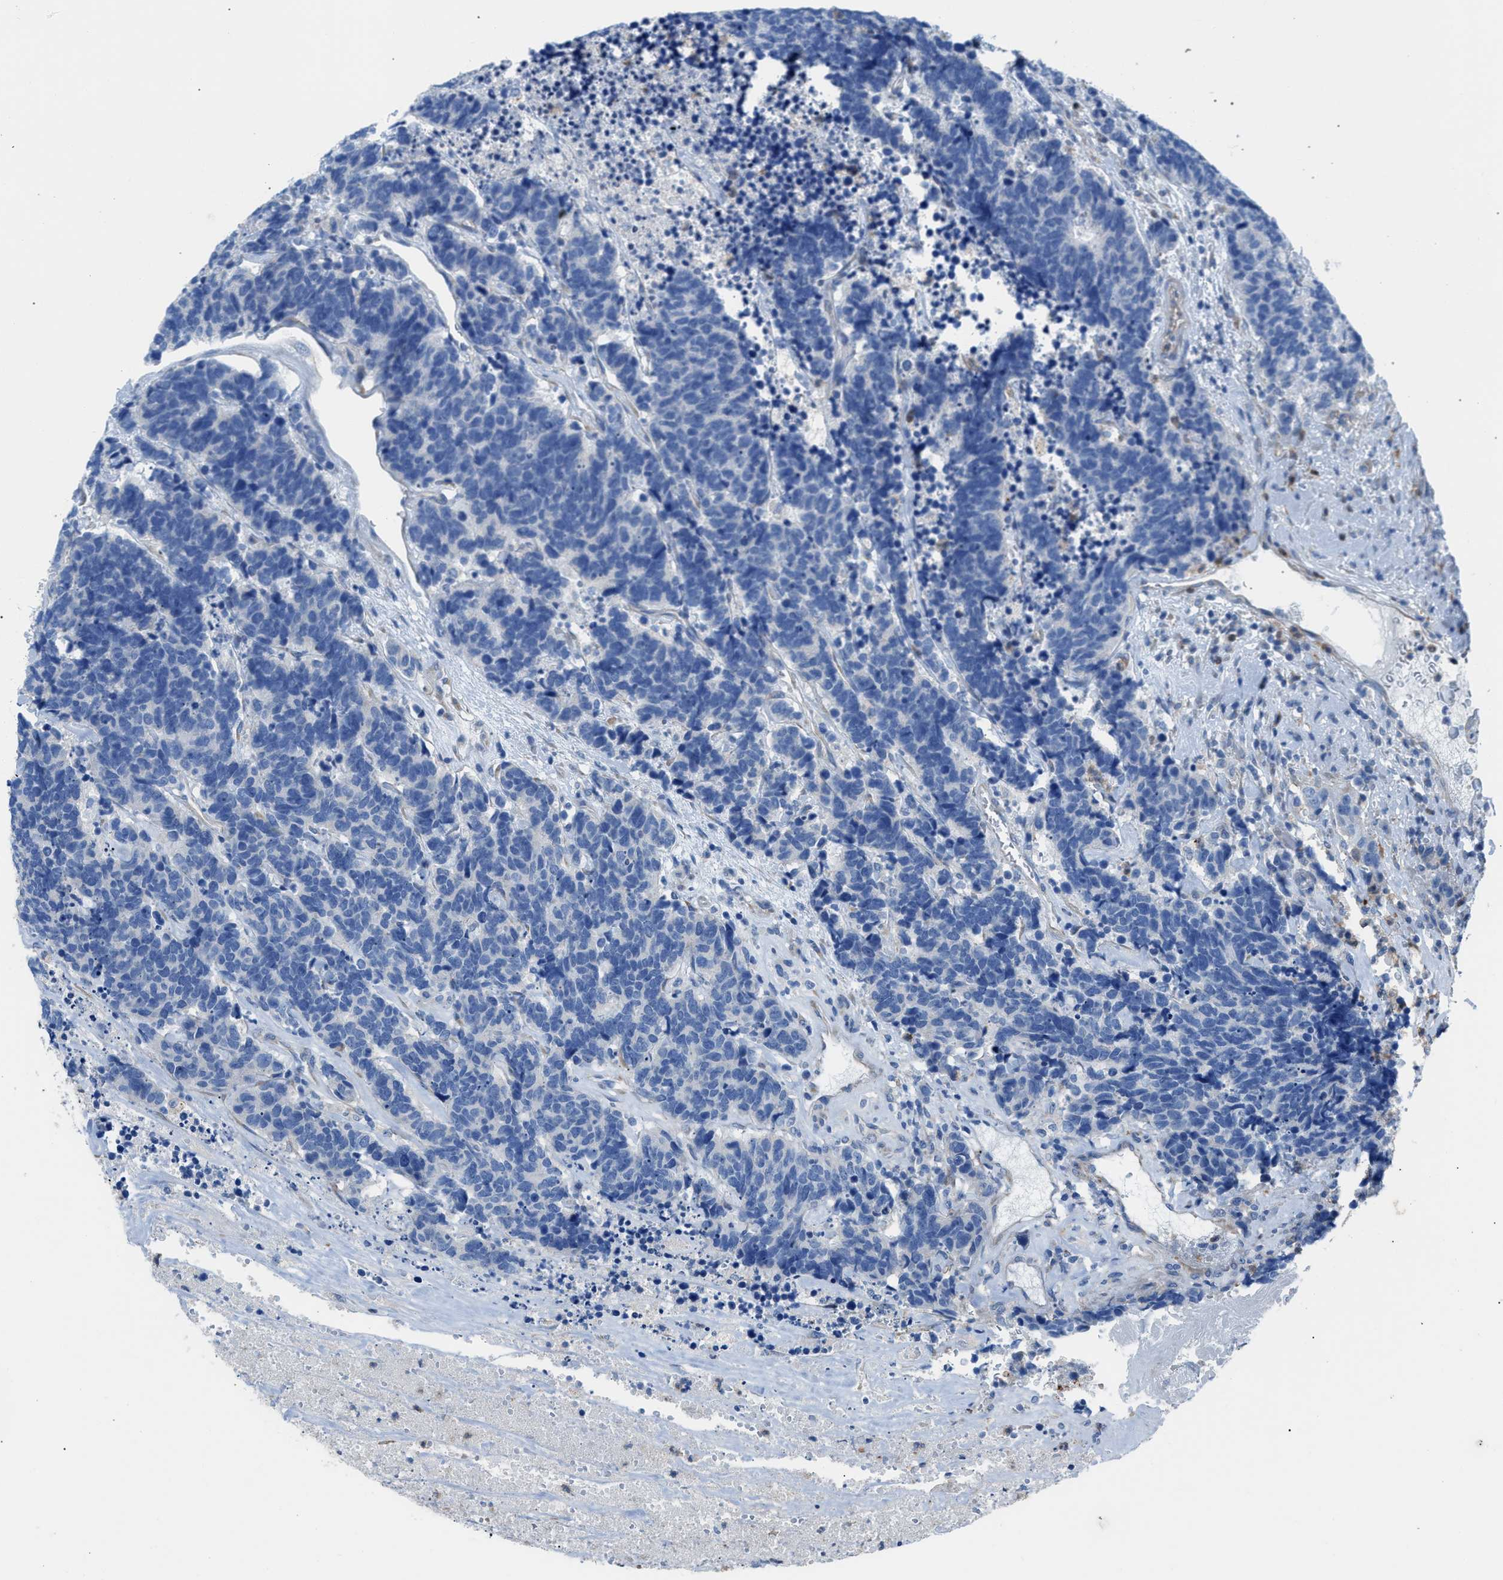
{"staining": {"intensity": "negative", "quantity": "none", "location": "none"}, "tissue": "carcinoid", "cell_type": "Tumor cells", "image_type": "cancer", "snomed": [{"axis": "morphology", "description": "Carcinoma, NOS"}, {"axis": "morphology", "description": "Carcinoid, malignant, NOS"}, {"axis": "topography", "description": "Urinary bladder"}], "caption": "DAB (3,3'-diaminobenzidine) immunohistochemical staining of human carcinoid (malignant) reveals no significant positivity in tumor cells.", "gene": "ITPR1", "patient": {"sex": "male", "age": 57}}